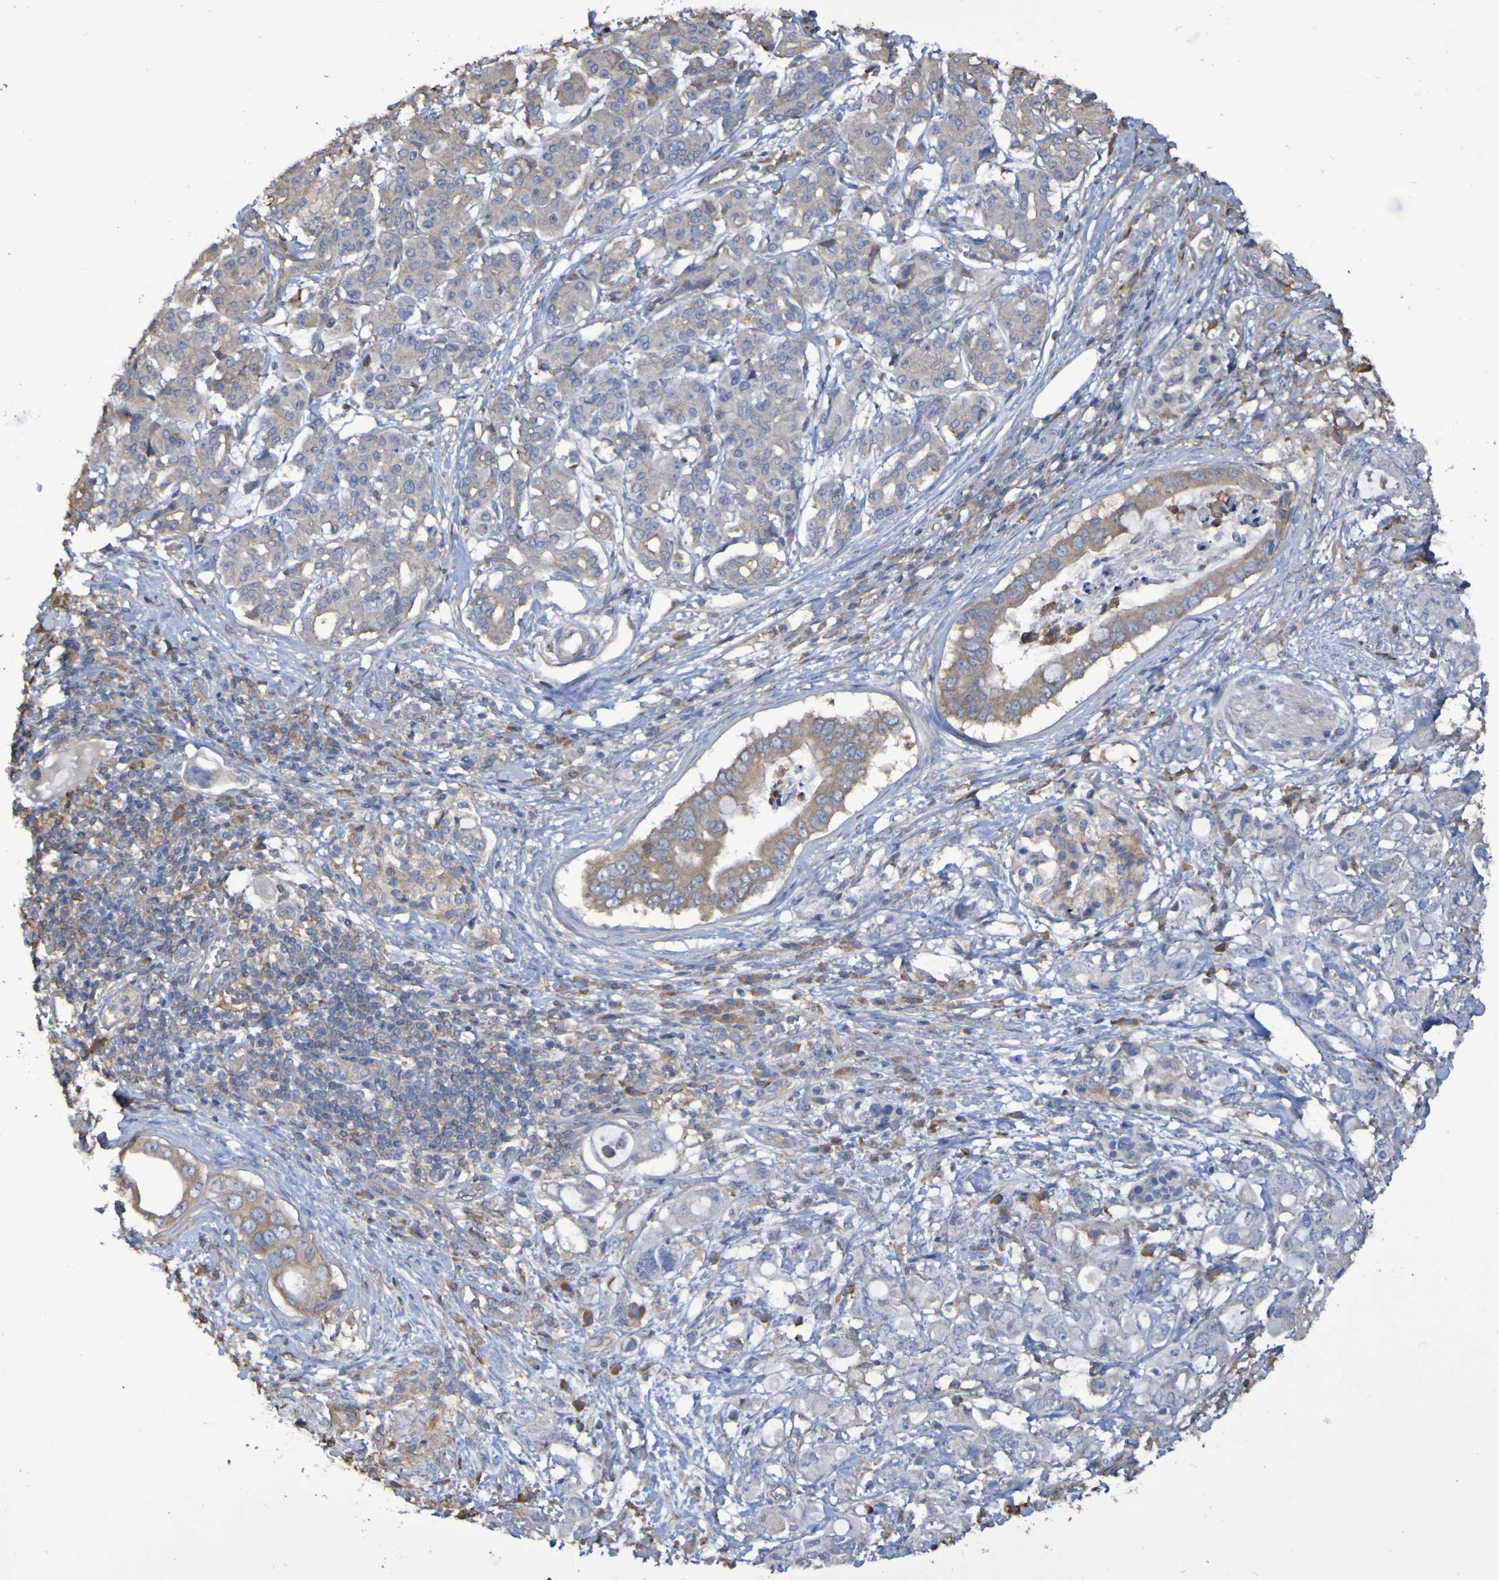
{"staining": {"intensity": "weak", "quantity": "25%-75%", "location": "cytoplasmic/membranous"}, "tissue": "pancreatic cancer", "cell_type": "Tumor cells", "image_type": "cancer", "snomed": [{"axis": "morphology", "description": "Adenocarcinoma, NOS"}, {"axis": "topography", "description": "Pancreas"}], "caption": "DAB immunohistochemical staining of human pancreatic adenocarcinoma demonstrates weak cytoplasmic/membranous protein positivity in about 25%-75% of tumor cells.", "gene": "SYNJ1", "patient": {"sex": "female", "age": 56}}